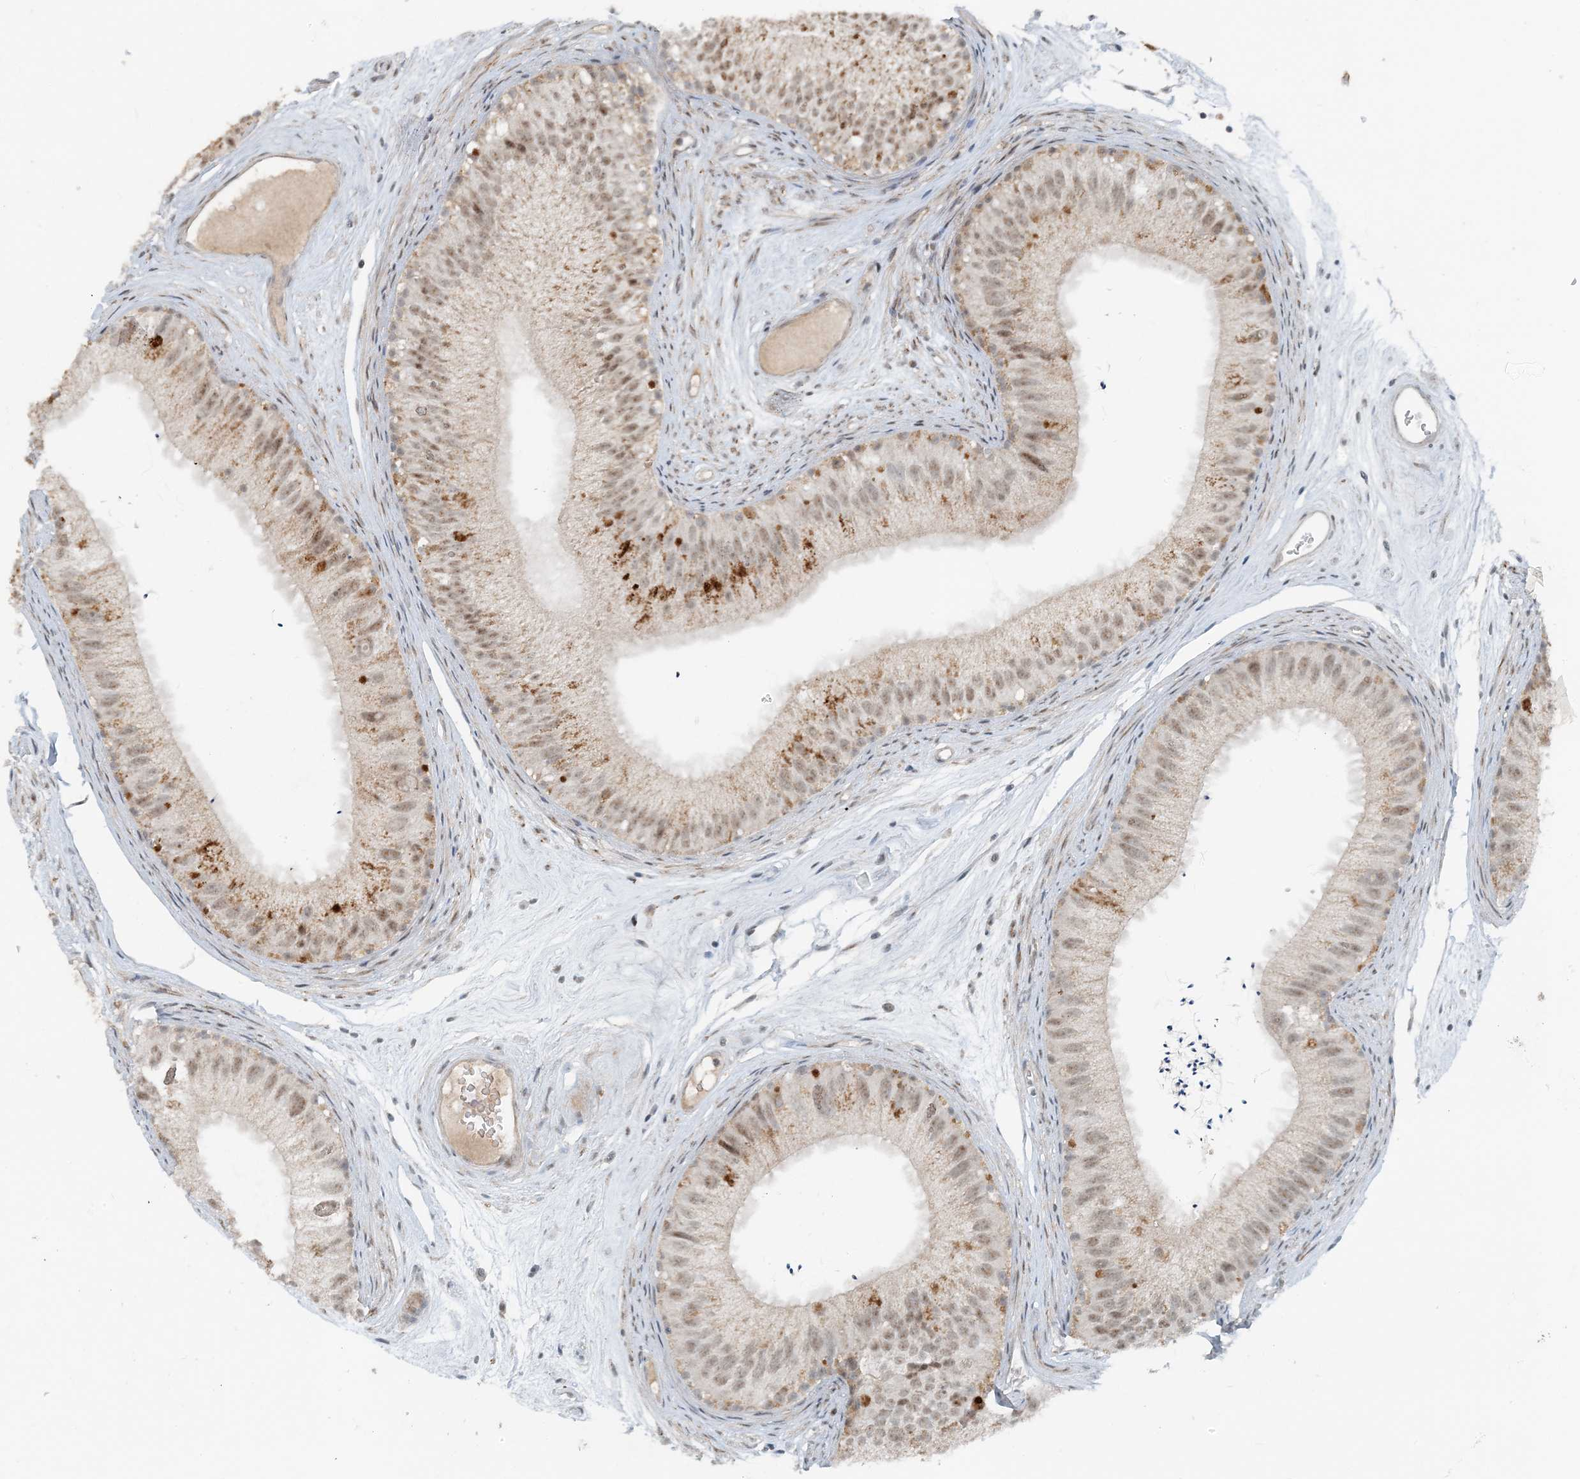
{"staining": {"intensity": "moderate", "quantity": ">75%", "location": "nuclear"}, "tissue": "epididymis", "cell_type": "Glandular cells", "image_type": "normal", "snomed": [{"axis": "morphology", "description": "Normal tissue, NOS"}, {"axis": "topography", "description": "Epididymis"}], "caption": "The histopathology image reveals a brown stain indicating the presence of a protein in the nuclear of glandular cells in epididymis. The staining was performed using DAB, with brown indicating positive protein expression. Nuclei are stained blue with hematoxylin.", "gene": "MITD1", "patient": {"sex": "male", "age": 77}}